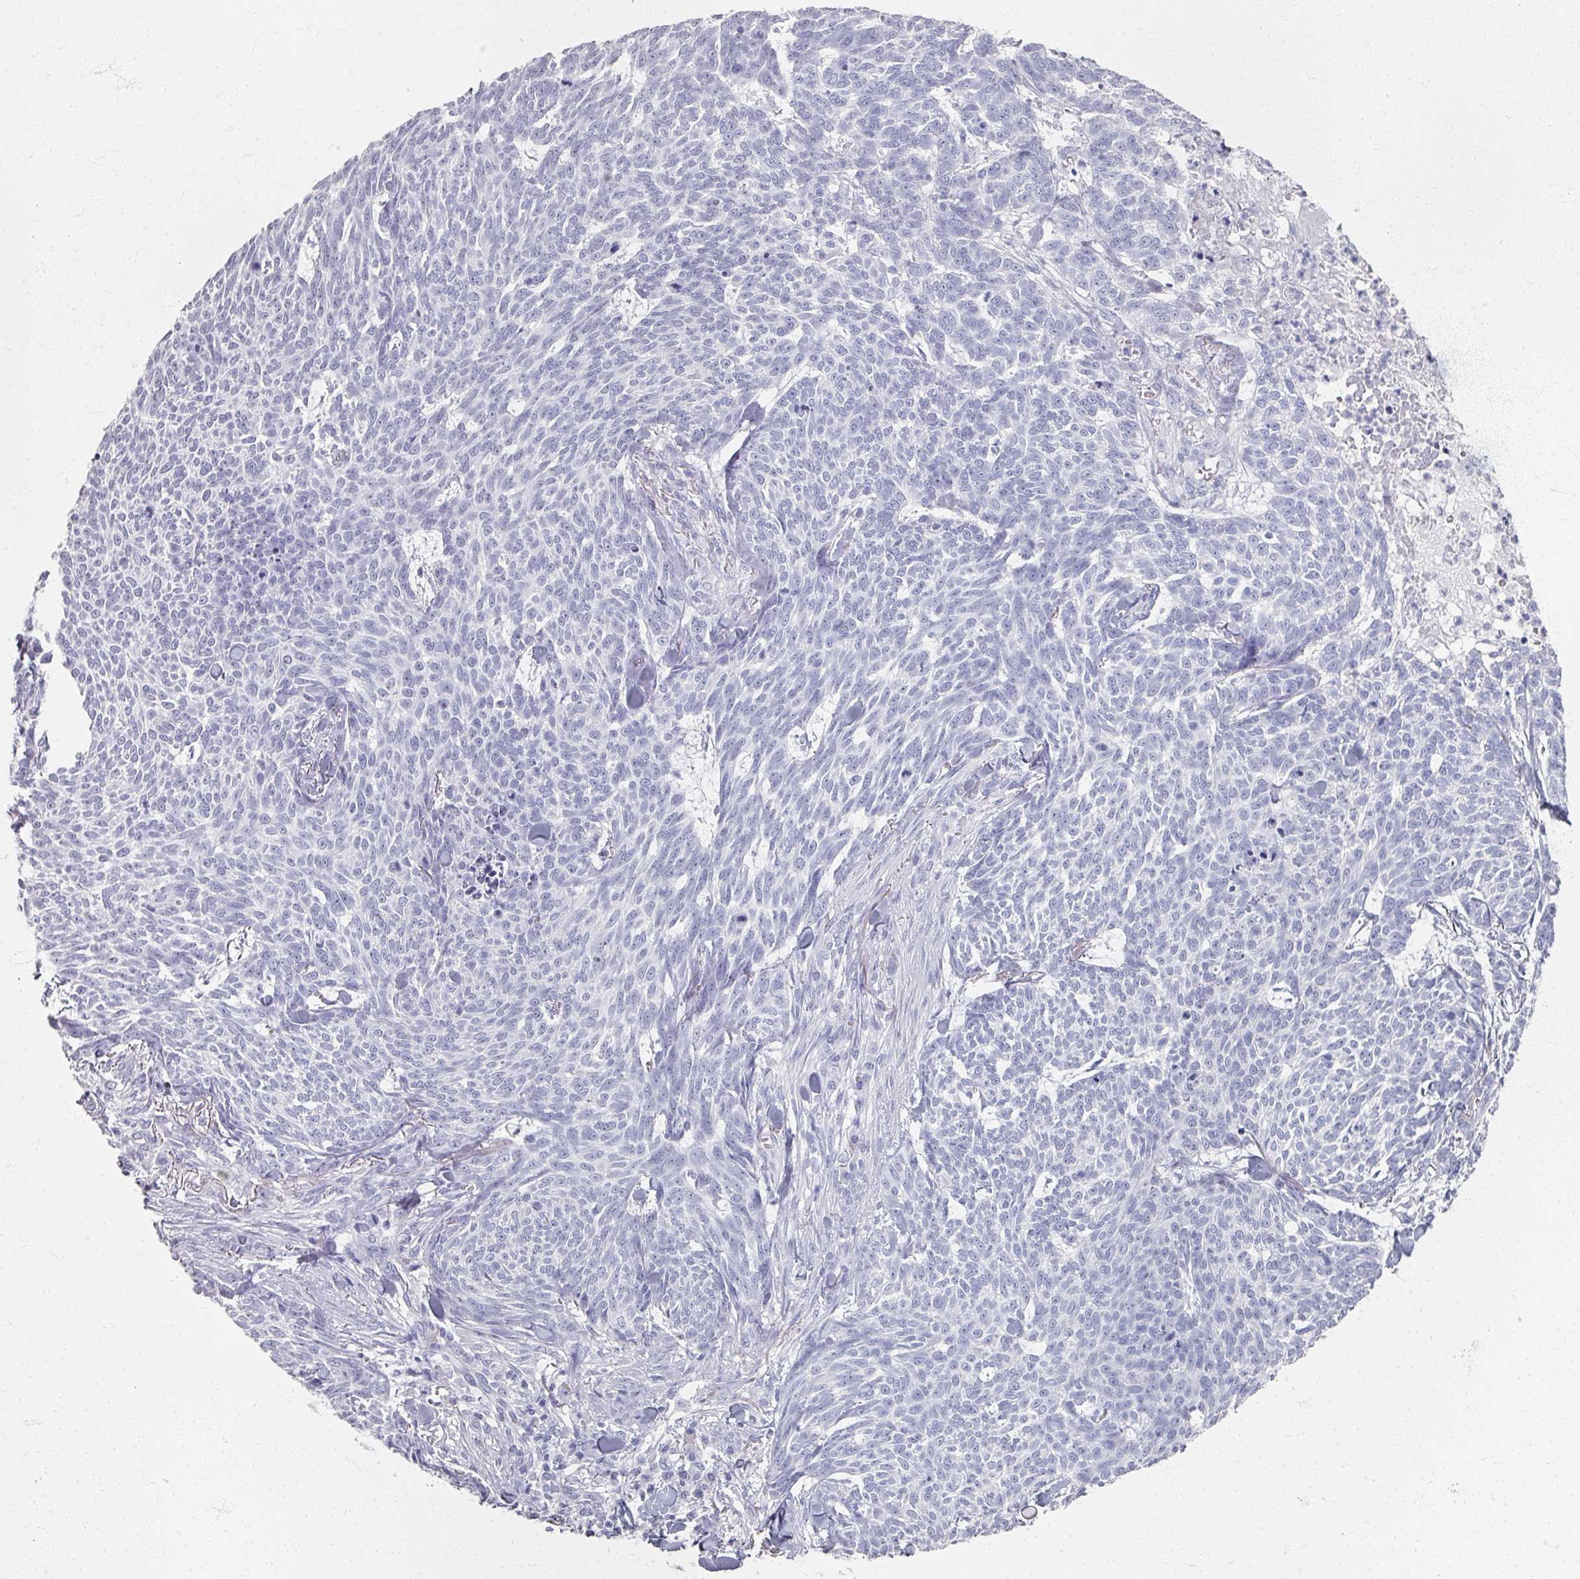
{"staining": {"intensity": "negative", "quantity": "none", "location": "none"}, "tissue": "skin cancer", "cell_type": "Tumor cells", "image_type": "cancer", "snomed": [{"axis": "morphology", "description": "Basal cell carcinoma"}, {"axis": "topography", "description": "Skin"}], "caption": "Protein analysis of basal cell carcinoma (skin) displays no significant expression in tumor cells.", "gene": "PSKH1", "patient": {"sex": "female", "age": 93}}